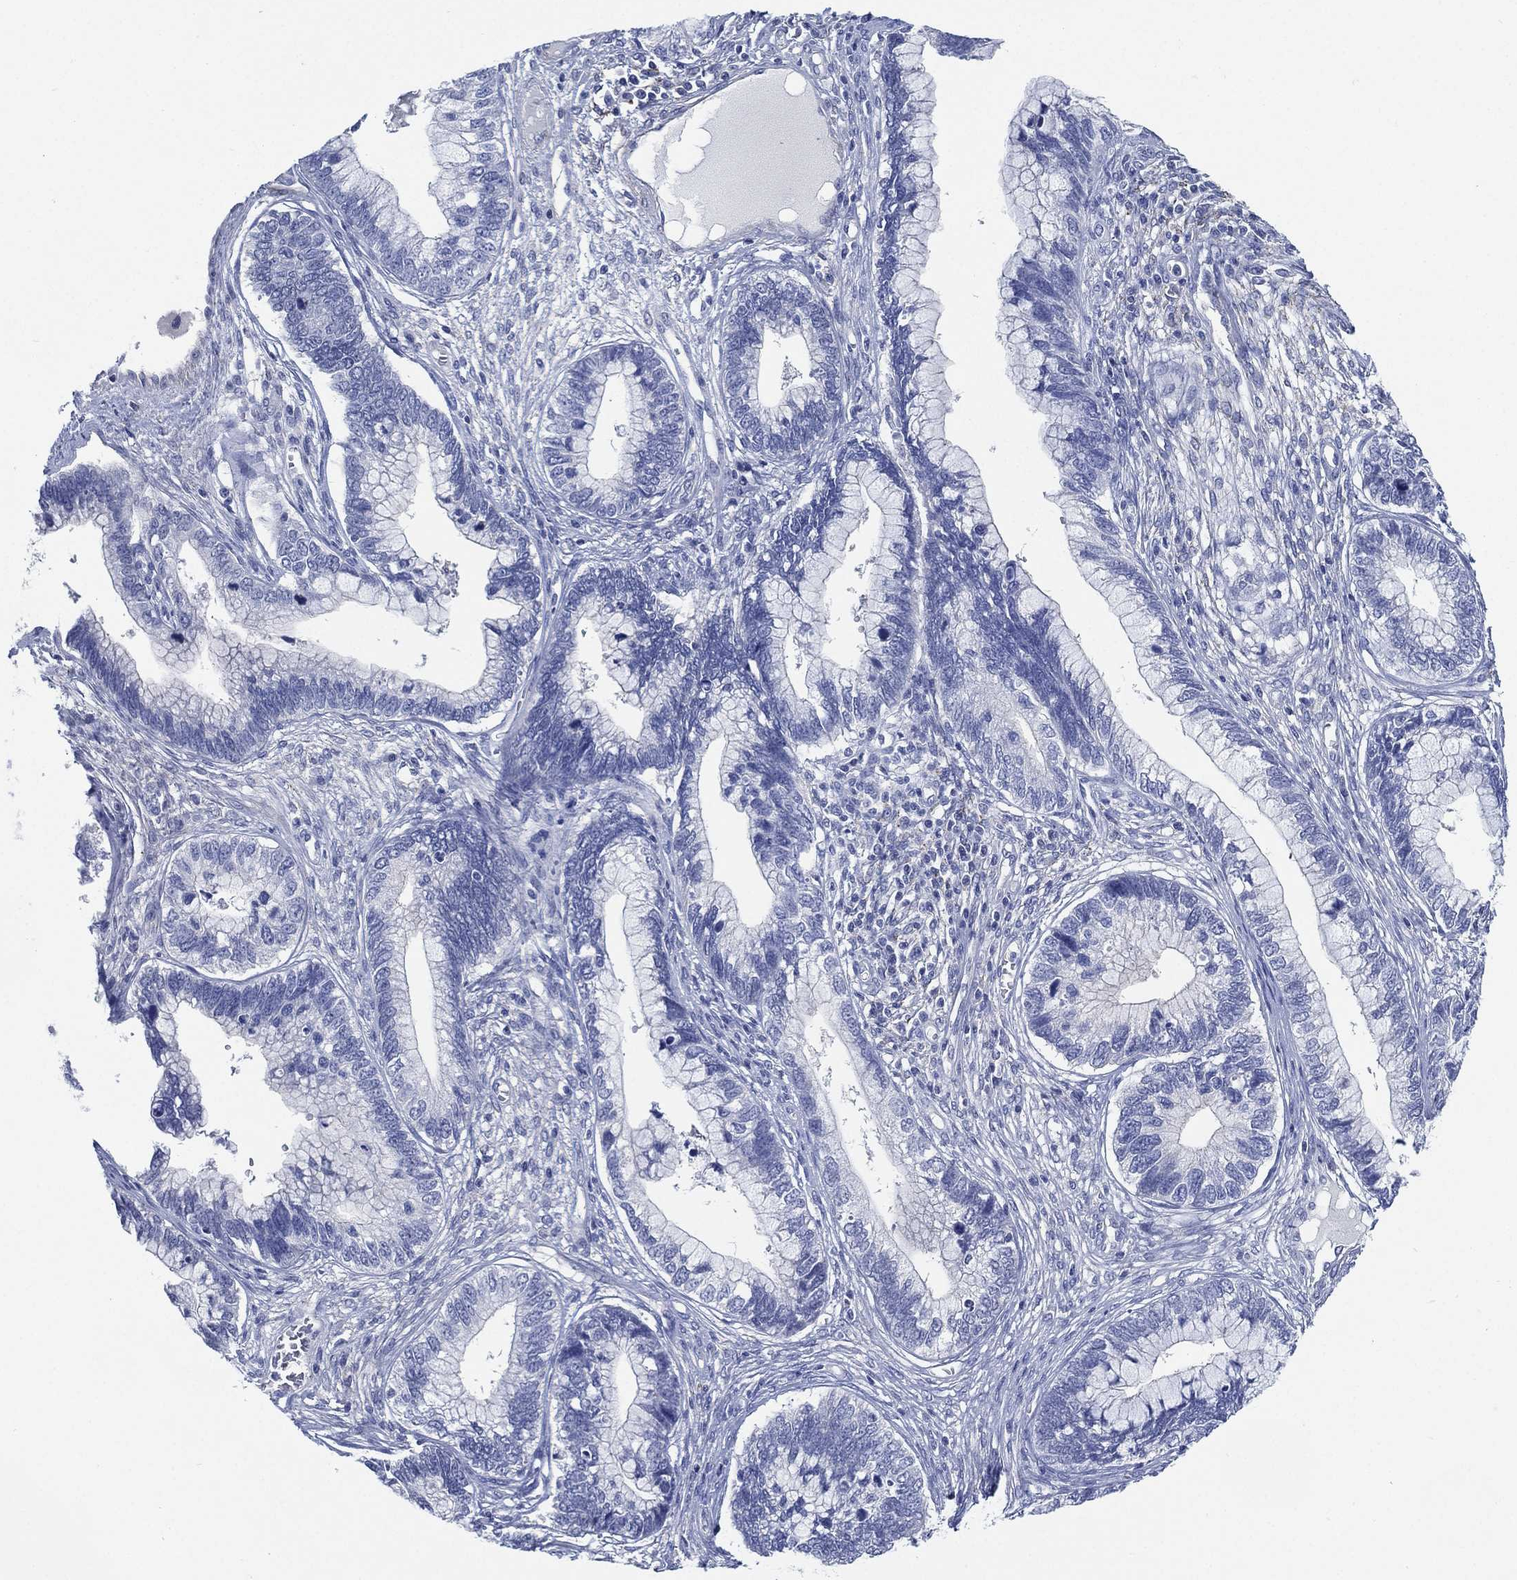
{"staining": {"intensity": "negative", "quantity": "none", "location": "none"}, "tissue": "cervical cancer", "cell_type": "Tumor cells", "image_type": "cancer", "snomed": [{"axis": "morphology", "description": "Adenocarcinoma, NOS"}, {"axis": "topography", "description": "Cervix"}], "caption": "An immunohistochemistry (IHC) image of cervical cancer (adenocarcinoma) is shown. There is no staining in tumor cells of cervical cancer (adenocarcinoma). The staining was performed using DAB to visualize the protein expression in brown, while the nuclei were stained in blue with hematoxylin (Magnification: 20x).", "gene": "C5orf46", "patient": {"sex": "female", "age": 44}}